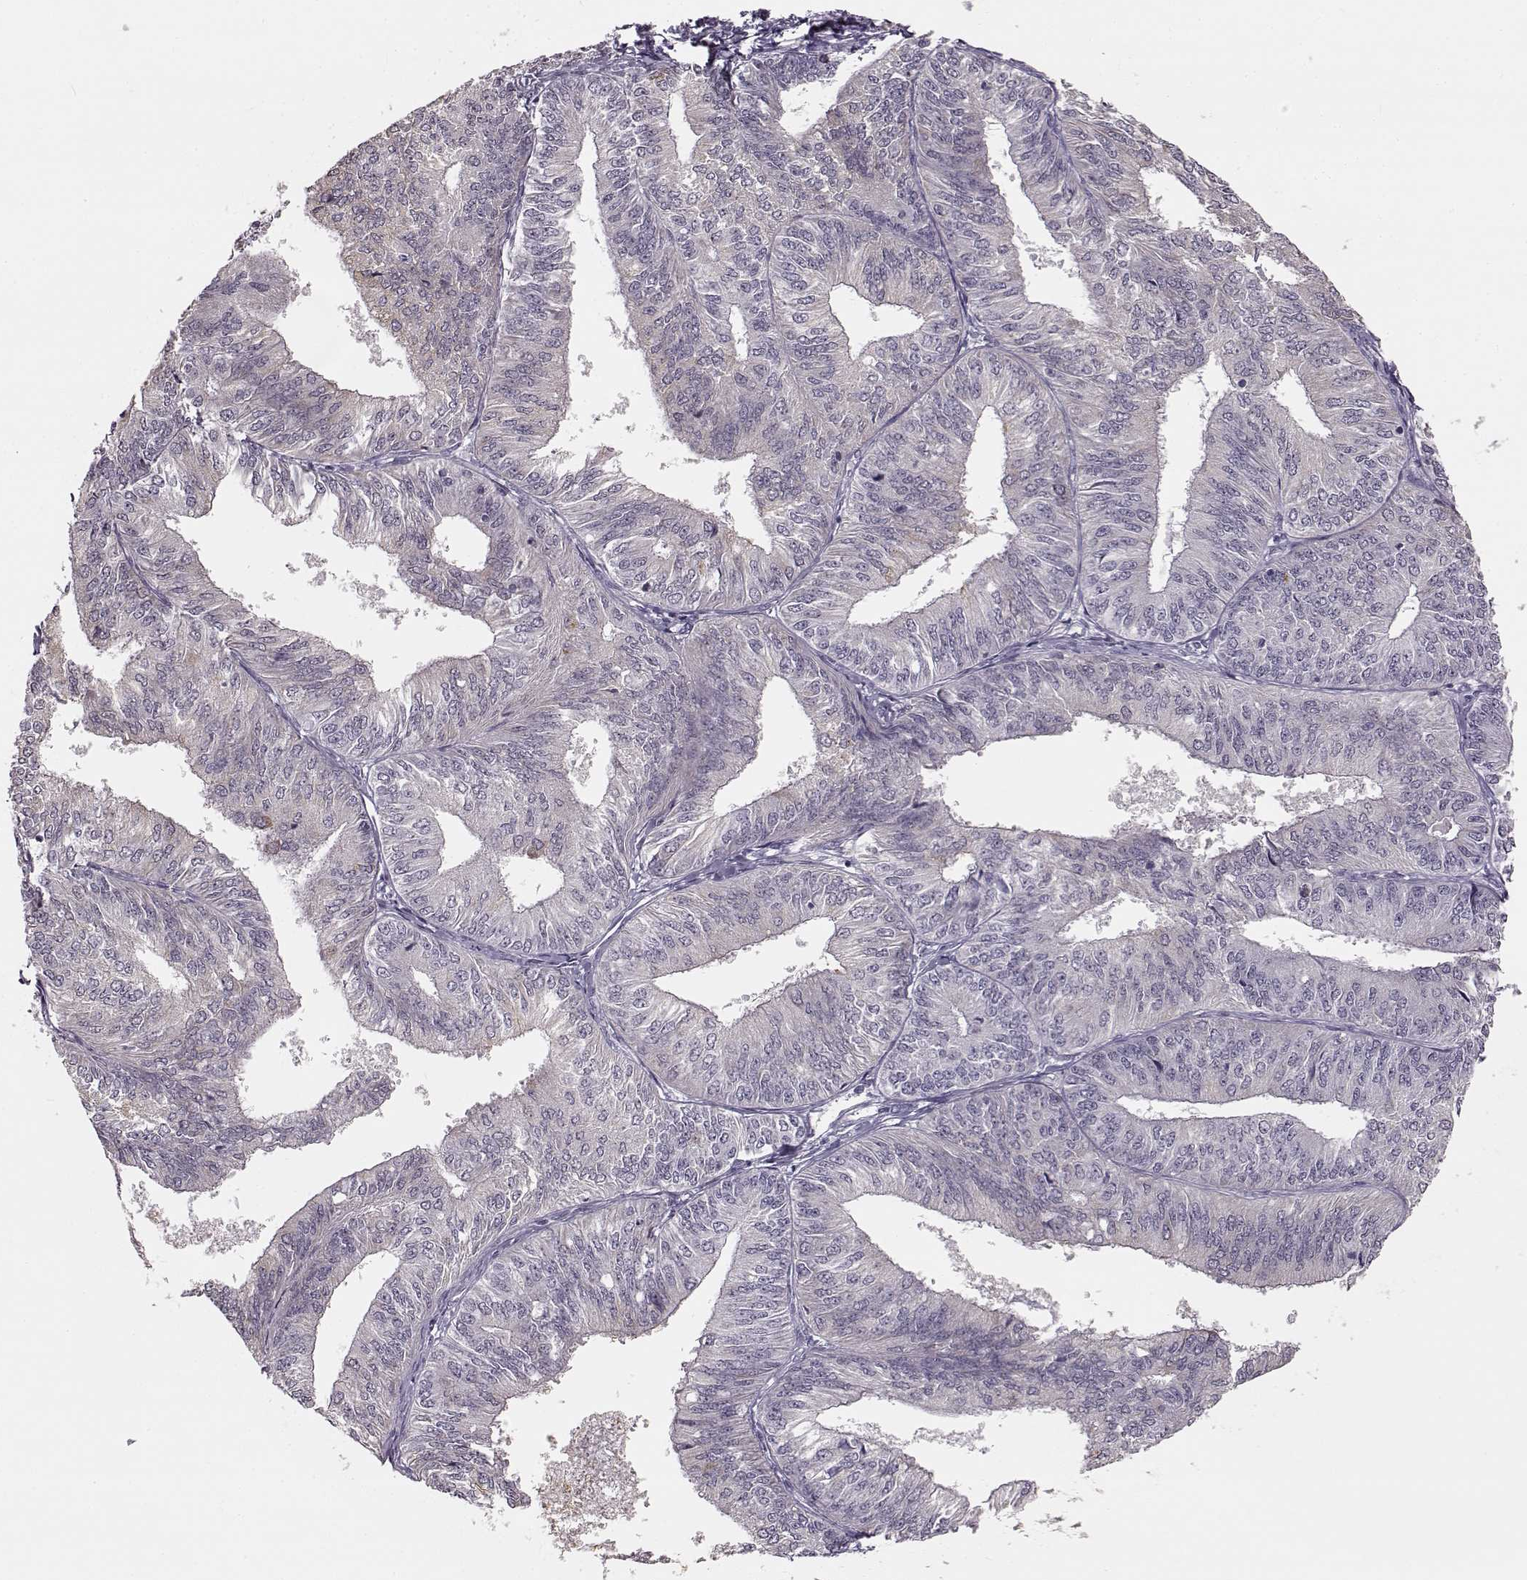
{"staining": {"intensity": "negative", "quantity": "none", "location": "none"}, "tissue": "endometrial cancer", "cell_type": "Tumor cells", "image_type": "cancer", "snomed": [{"axis": "morphology", "description": "Adenocarcinoma, NOS"}, {"axis": "topography", "description": "Endometrium"}], "caption": "Immunohistochemical staining of endometrial cancer demonstrates no significant staining in tumor cells. (Stains: DAB (3,3'-diaminobenzidine) immunohistochemistry with hematoxylin counter stain, Microscopy: brightfield microscopy at high magnification).", "gene": "MAP6D1", "patient": {"sex": "female", "age": 58}}